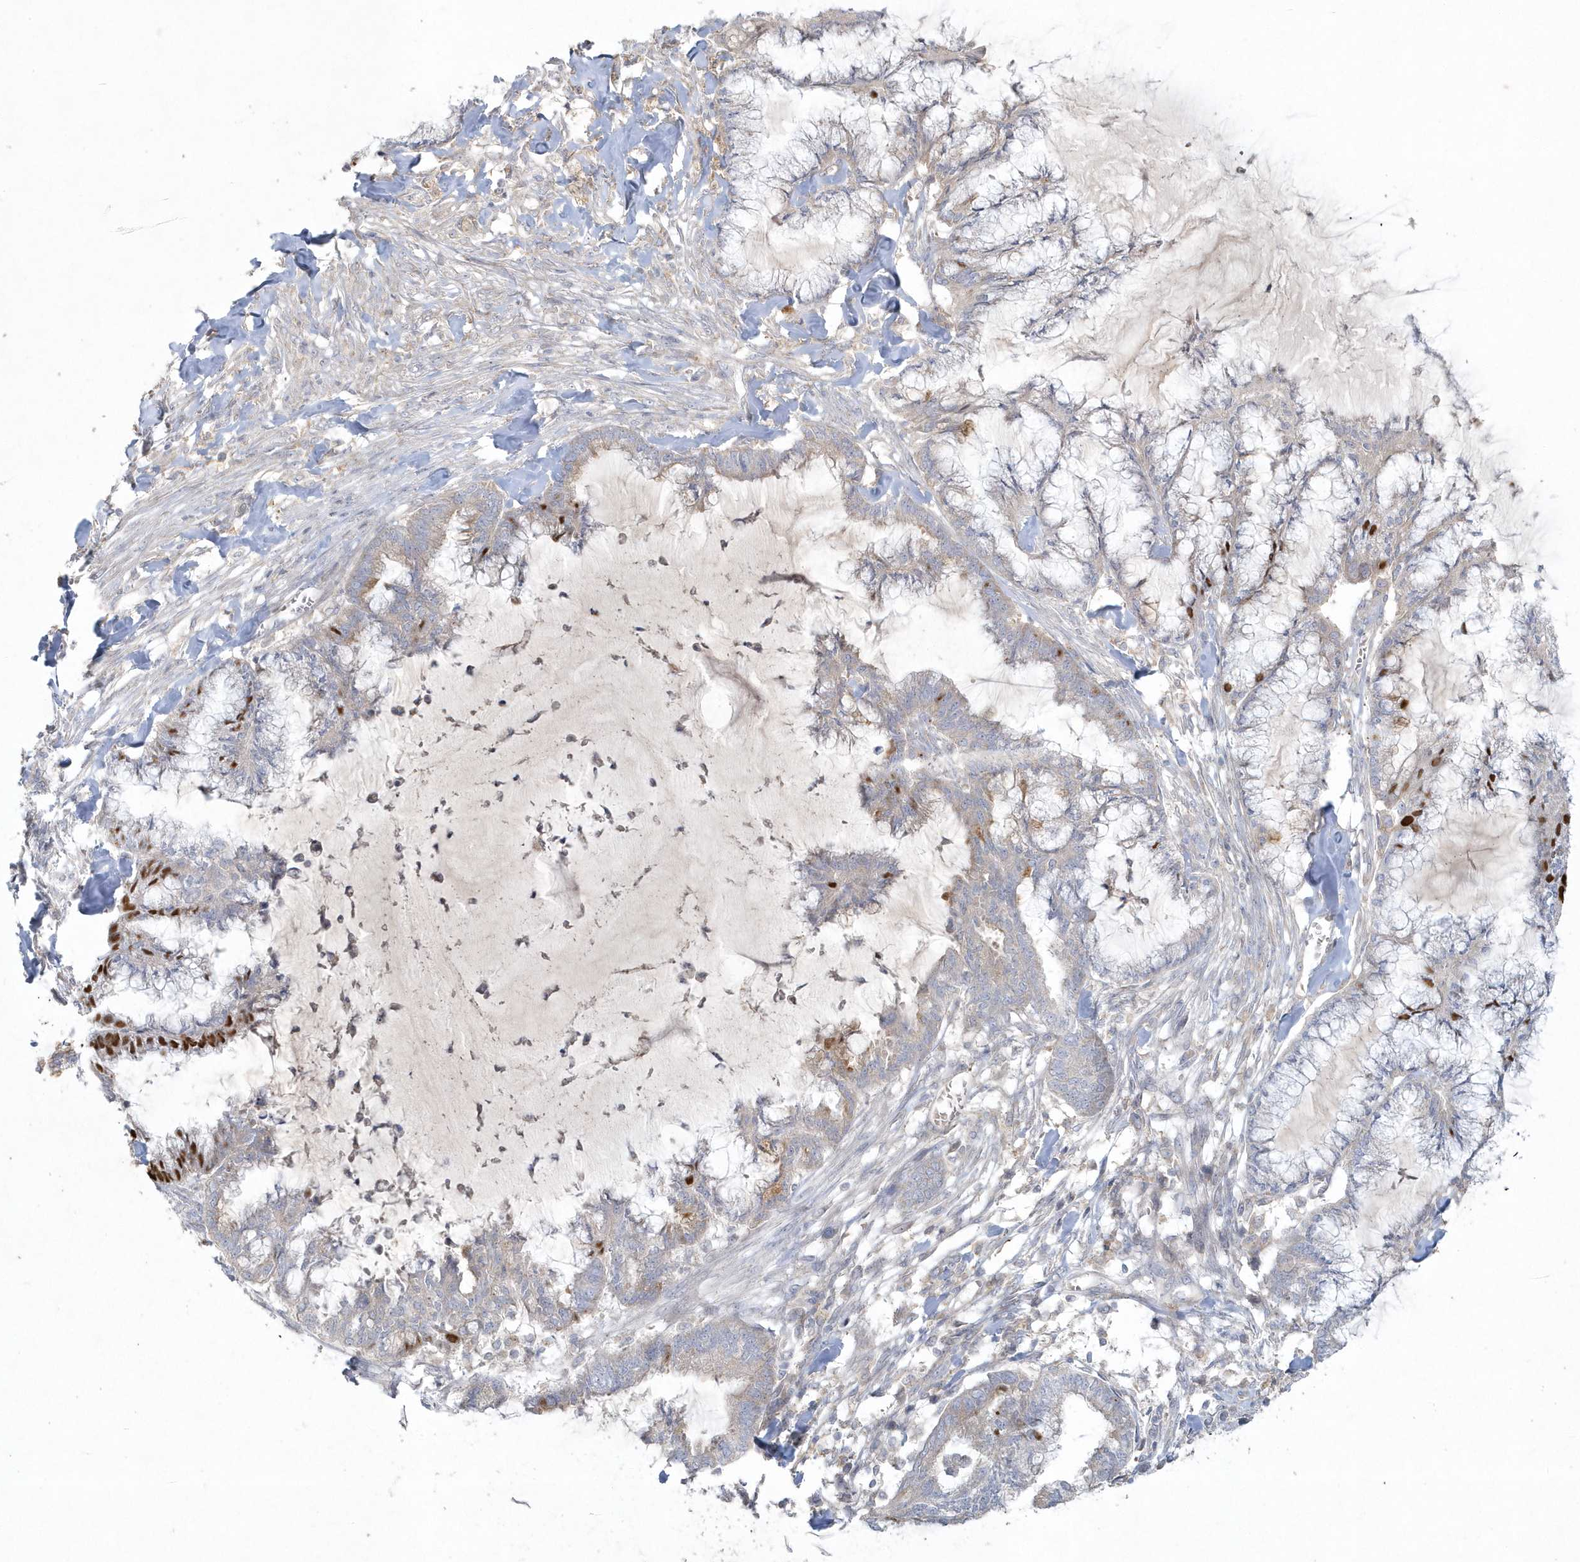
{"staining": {"intensity": "negative", "quantity": "none", "location": "none"}, "tissue": "endometrial cancer", "cell_type": "Tumor cells", "image_type": "cancer", "snomed": [{"axis": "morphology", "description": "Adenocarcinoma, NOS"}, {"axis": "topography", "description": "Endometrium"}], "caption": "IHC of endometrial cancer reveals no staining in tumor cells.", "gene": "BLTP3A", "patient": {"sex": "female", "age": 86}}